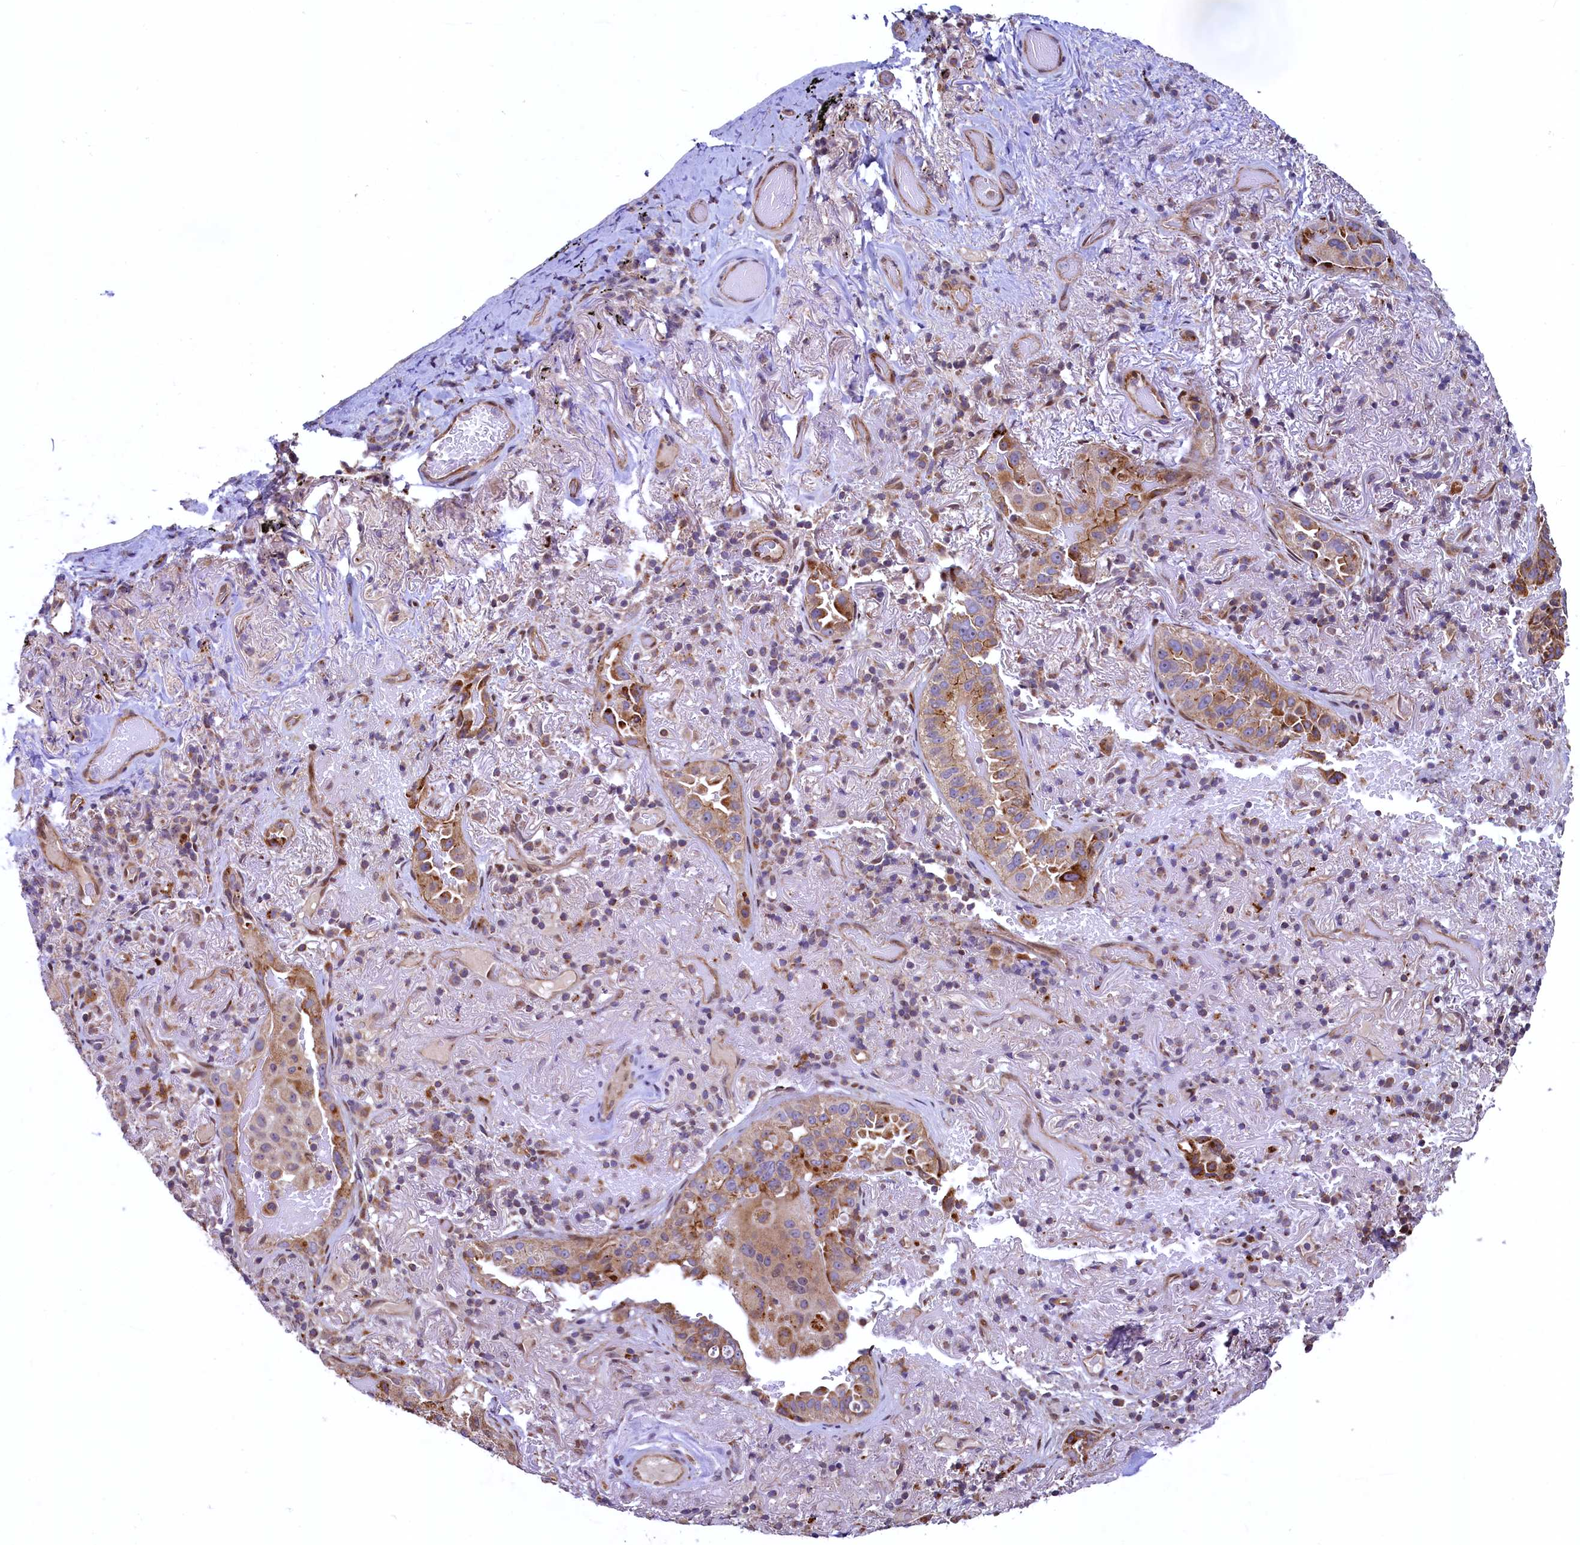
{"staining": {"intensity": "moderate", "quantity": ">75%", "location": "cytoplasmic/membranous"}, "tissue": "lung cancer", "cell_type": "Tumor cells", "image_type": "cancer", "snomed": [{"axis": "morphology", "description": "Adenocarcinoma, NOS"}, {"axis": "topography", "description": "Lung"}], "caption": "A medium amount of moderate cytoplasmic/membranous expression is seen in approximately >75% of tumor cells in lung cancer tissue.", "gene": "ZNF577", "patient": {"sex": "female", "age": 69}}